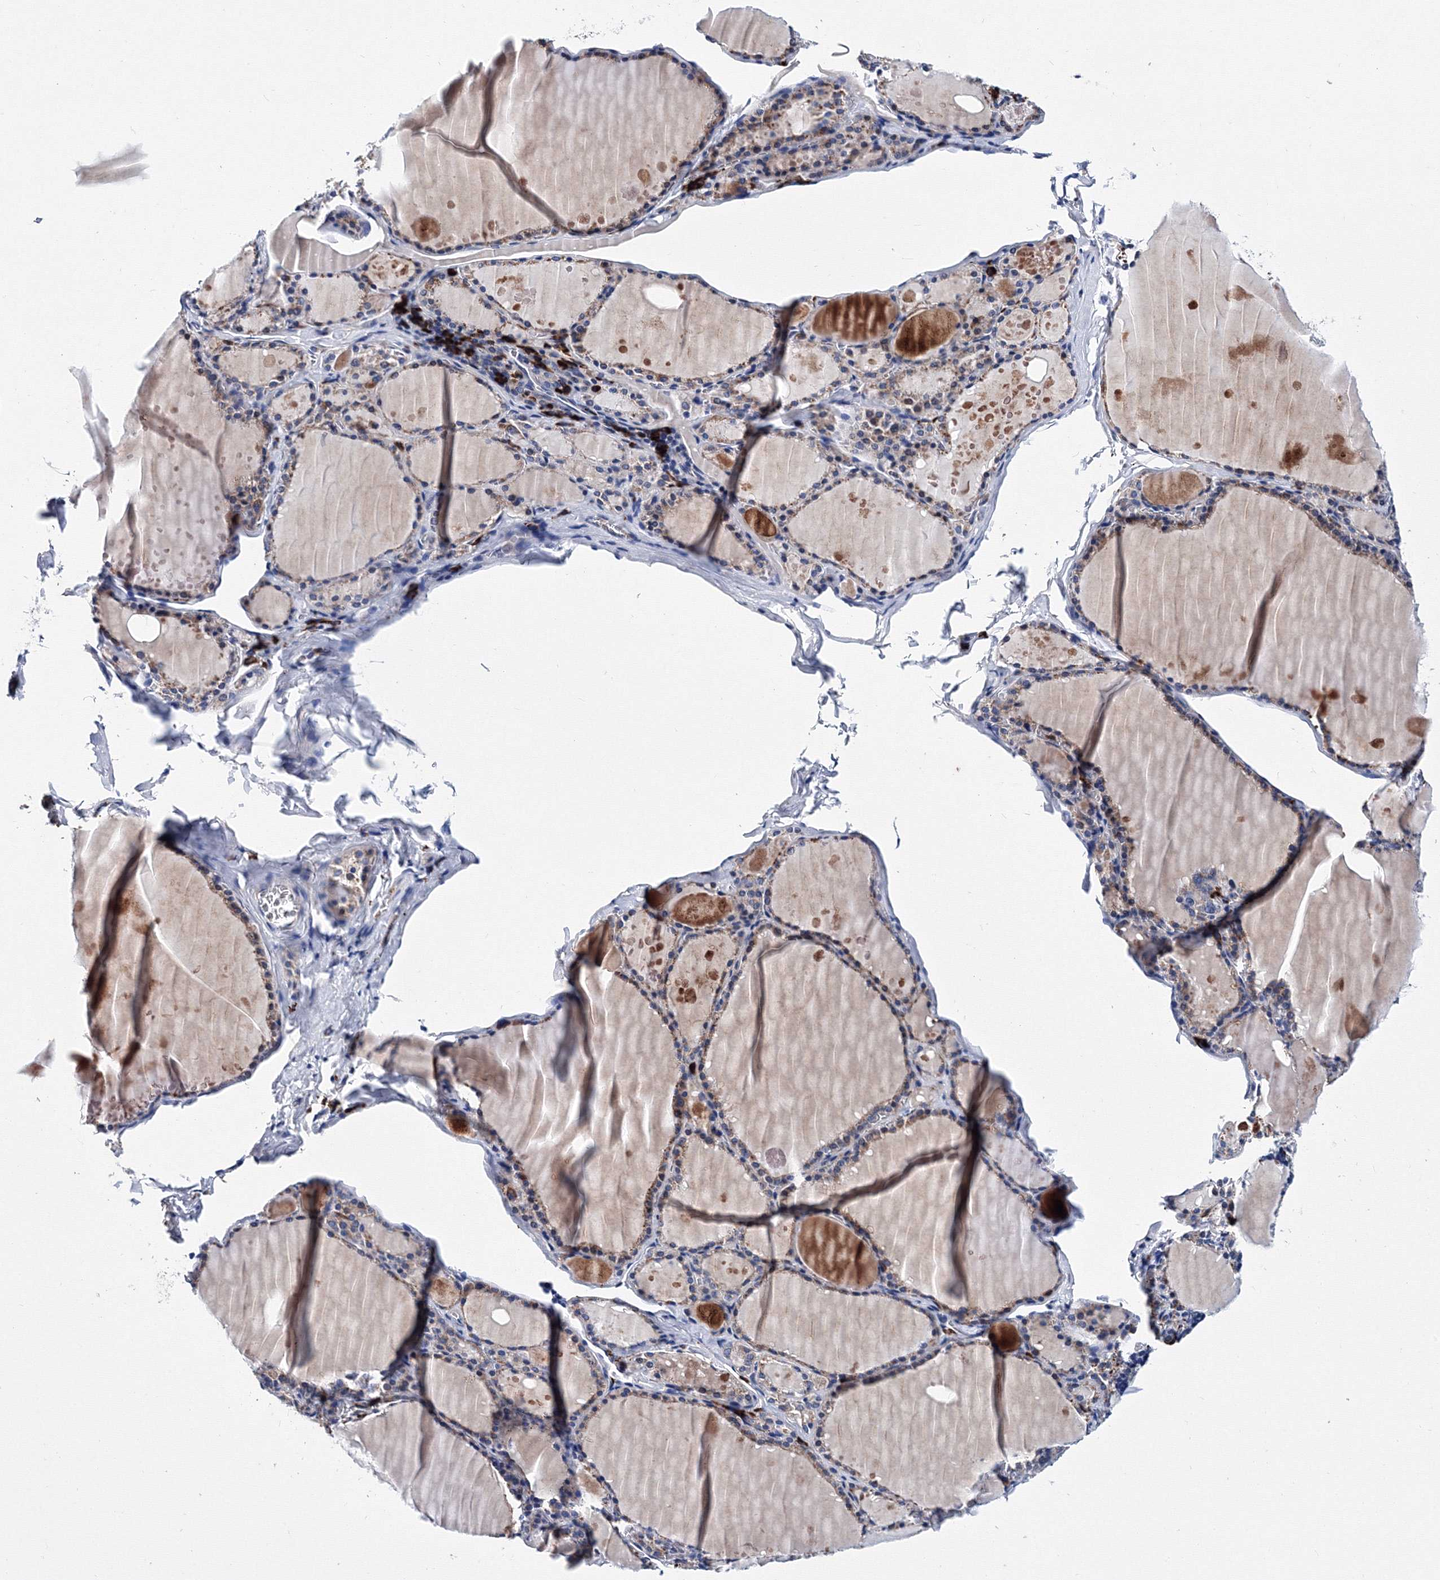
{"staining": {"intensity": "weak", "quantity": "25%-75%", "location": "cytoplasmic/membranous"}, "tissue": "thyroid gland", "cell_type": "Glandular cells", "image_type": "normal", "snomed": [{"axis": "morphology", "description": "Normal tissue, NOS"}, {"axis": "topography", "description": "Thyroid gland"}], "caption": "IHC (DAB) staining of unremarkable thyroid gland reveals weak cytoplasmic/membranous protein positivity in about 25%-75% of glandular cells. Using DAB (3,3'-diaminobenzidine) (brown) and hematoxylin (blue) stains, captured at high magnification using brightfield microscopy.", "gene": "TRPM2", "patient": {"sex": "male", "age": 56}}